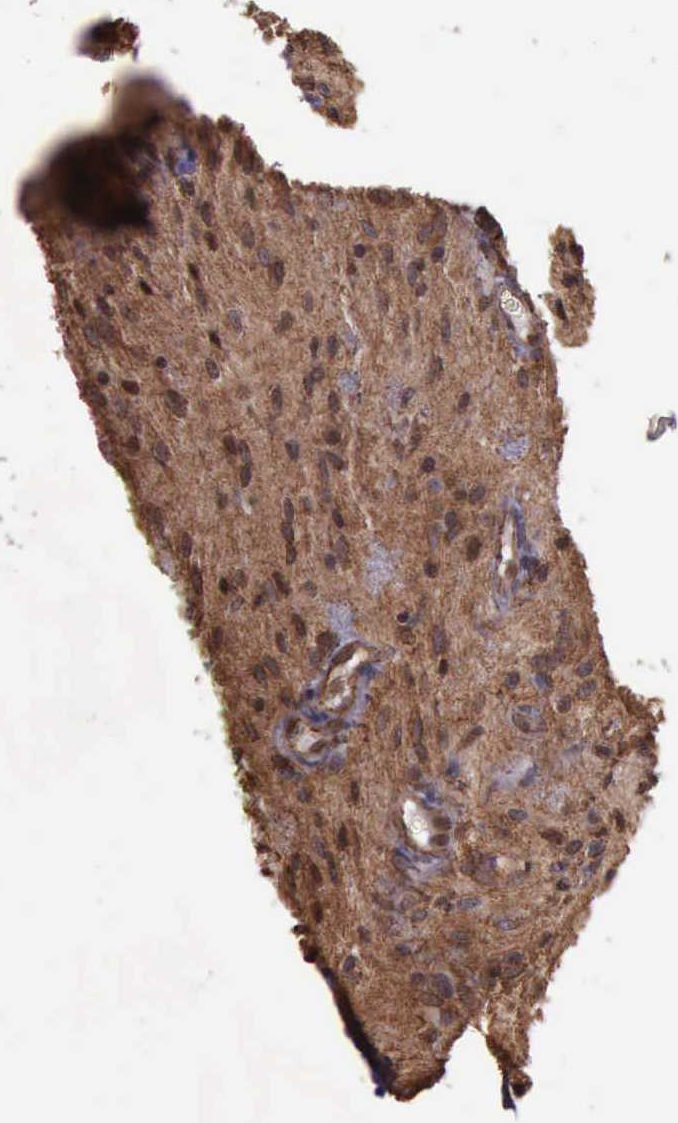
{"staining": {"intensity": "moderate", "quantity": ">75%", "location": "cytoplasmic/membranous"}, "tissue": "glioma", "cell_type": "Tumor cells", "image_type": "cancer", "snomed": [{"axis": "morphology", "description": "Glioma, malignant, Low grade"}, {"axis": "topography", "description": "Brain"}], "caption": "A photomicrograph of glioma stained for a protein displays moderate cytoplasmic/membranous brown staining in tumor cells.", "gene": "CTNNB1", "patient": {"sex": "female", "age": 15}}